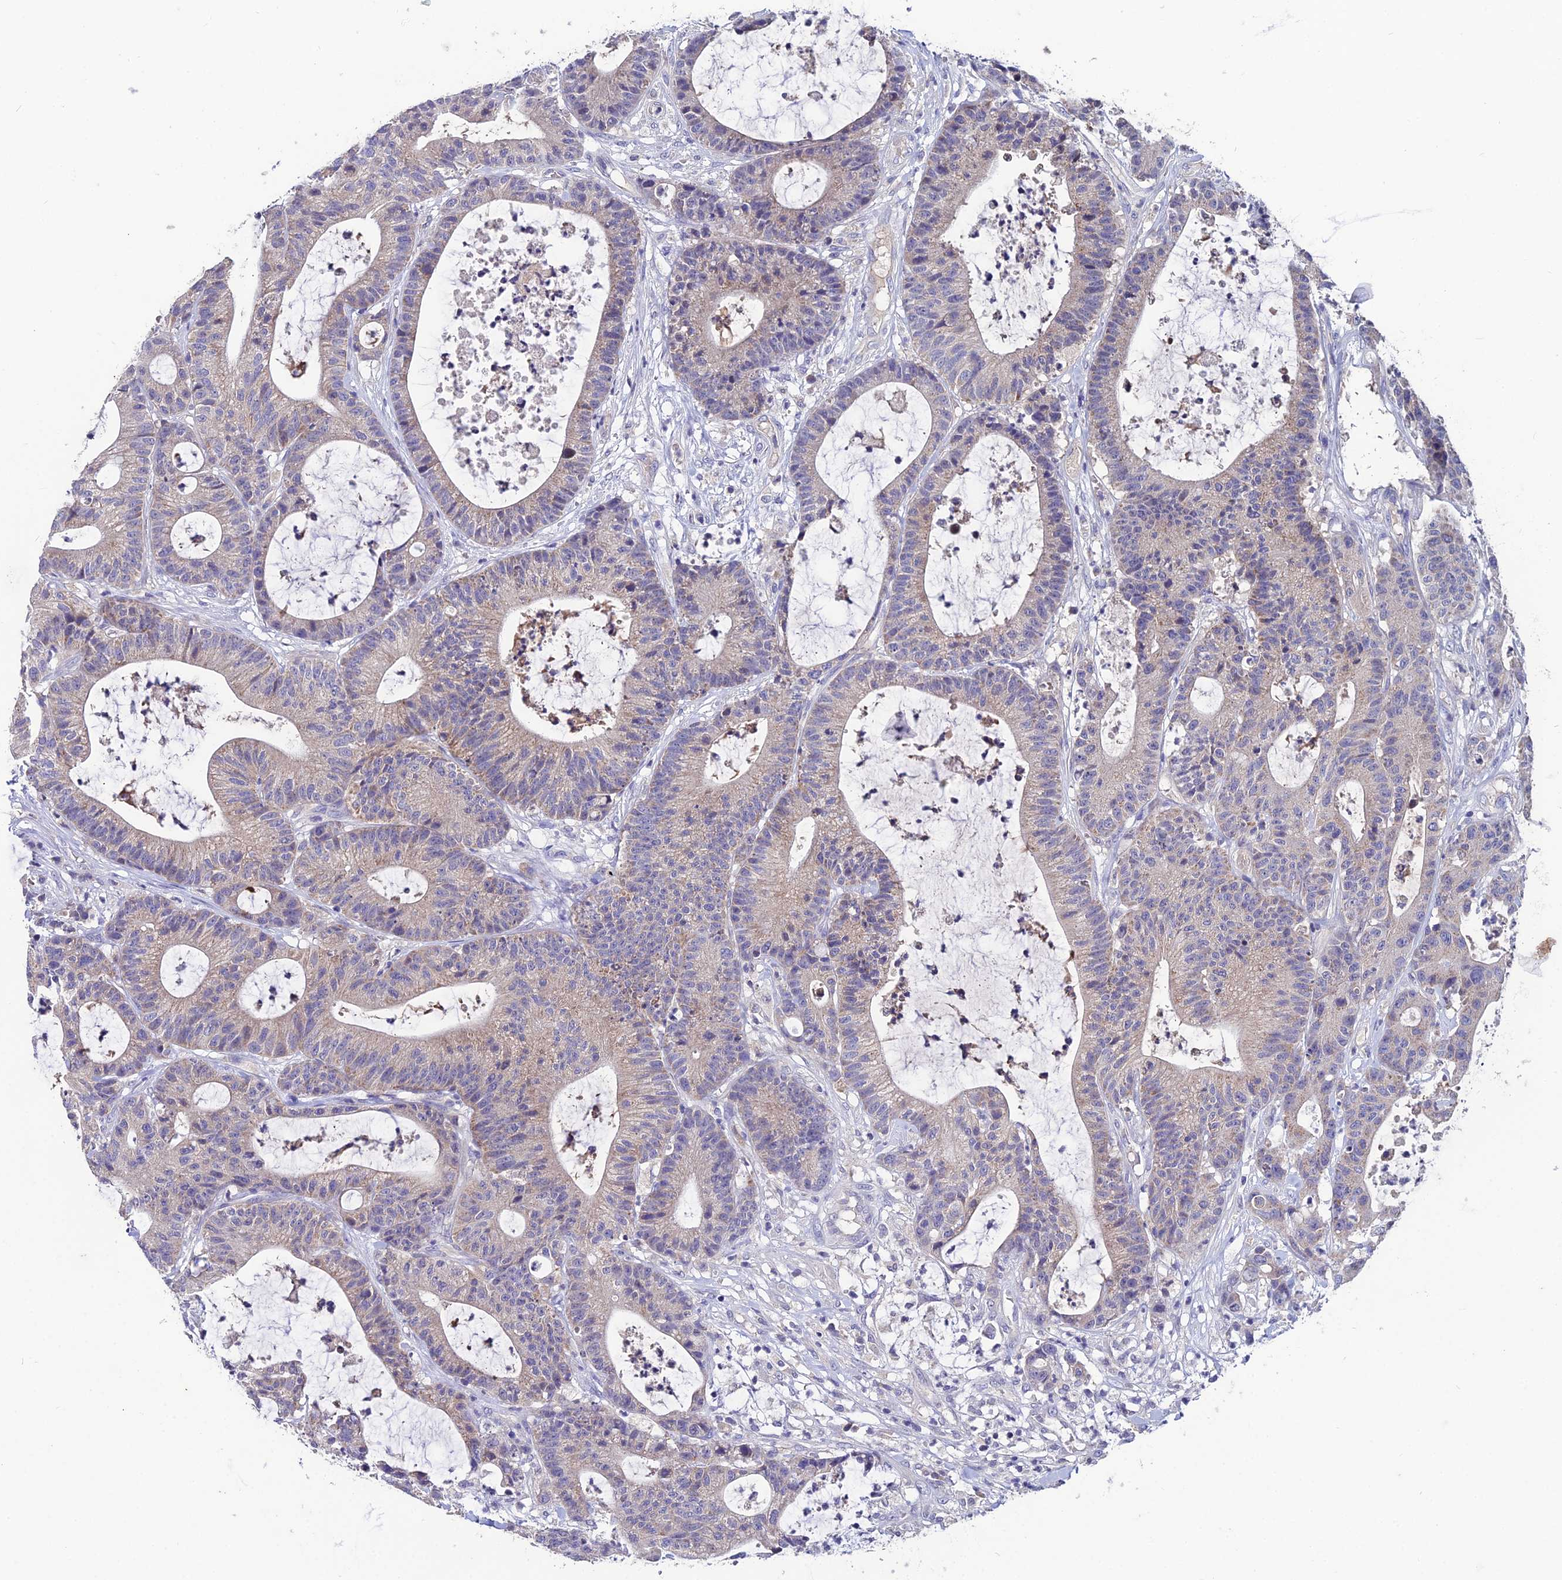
{"staining": {"intensity": "weak", "quantity": "25%-75%", "location": "cytoplasmic/membranous"}, "tissue": "colorectal cancer", "cell_type": "Tumor cells", "image_type": "cancer", "snomed": [{"axis": "morphology", "description": "Adenocarcinoma, NOS"}, {"axis": "topography", "description": "Colon"}], "caption": "The immunohistochemical stain shows weak cytoplasmic/membranous expression in tumor cells of colorectal cancer (adenocarcinoma) tissue.", "gene": "LGALS7", "patient": {"sex": "female", "age": 84}}